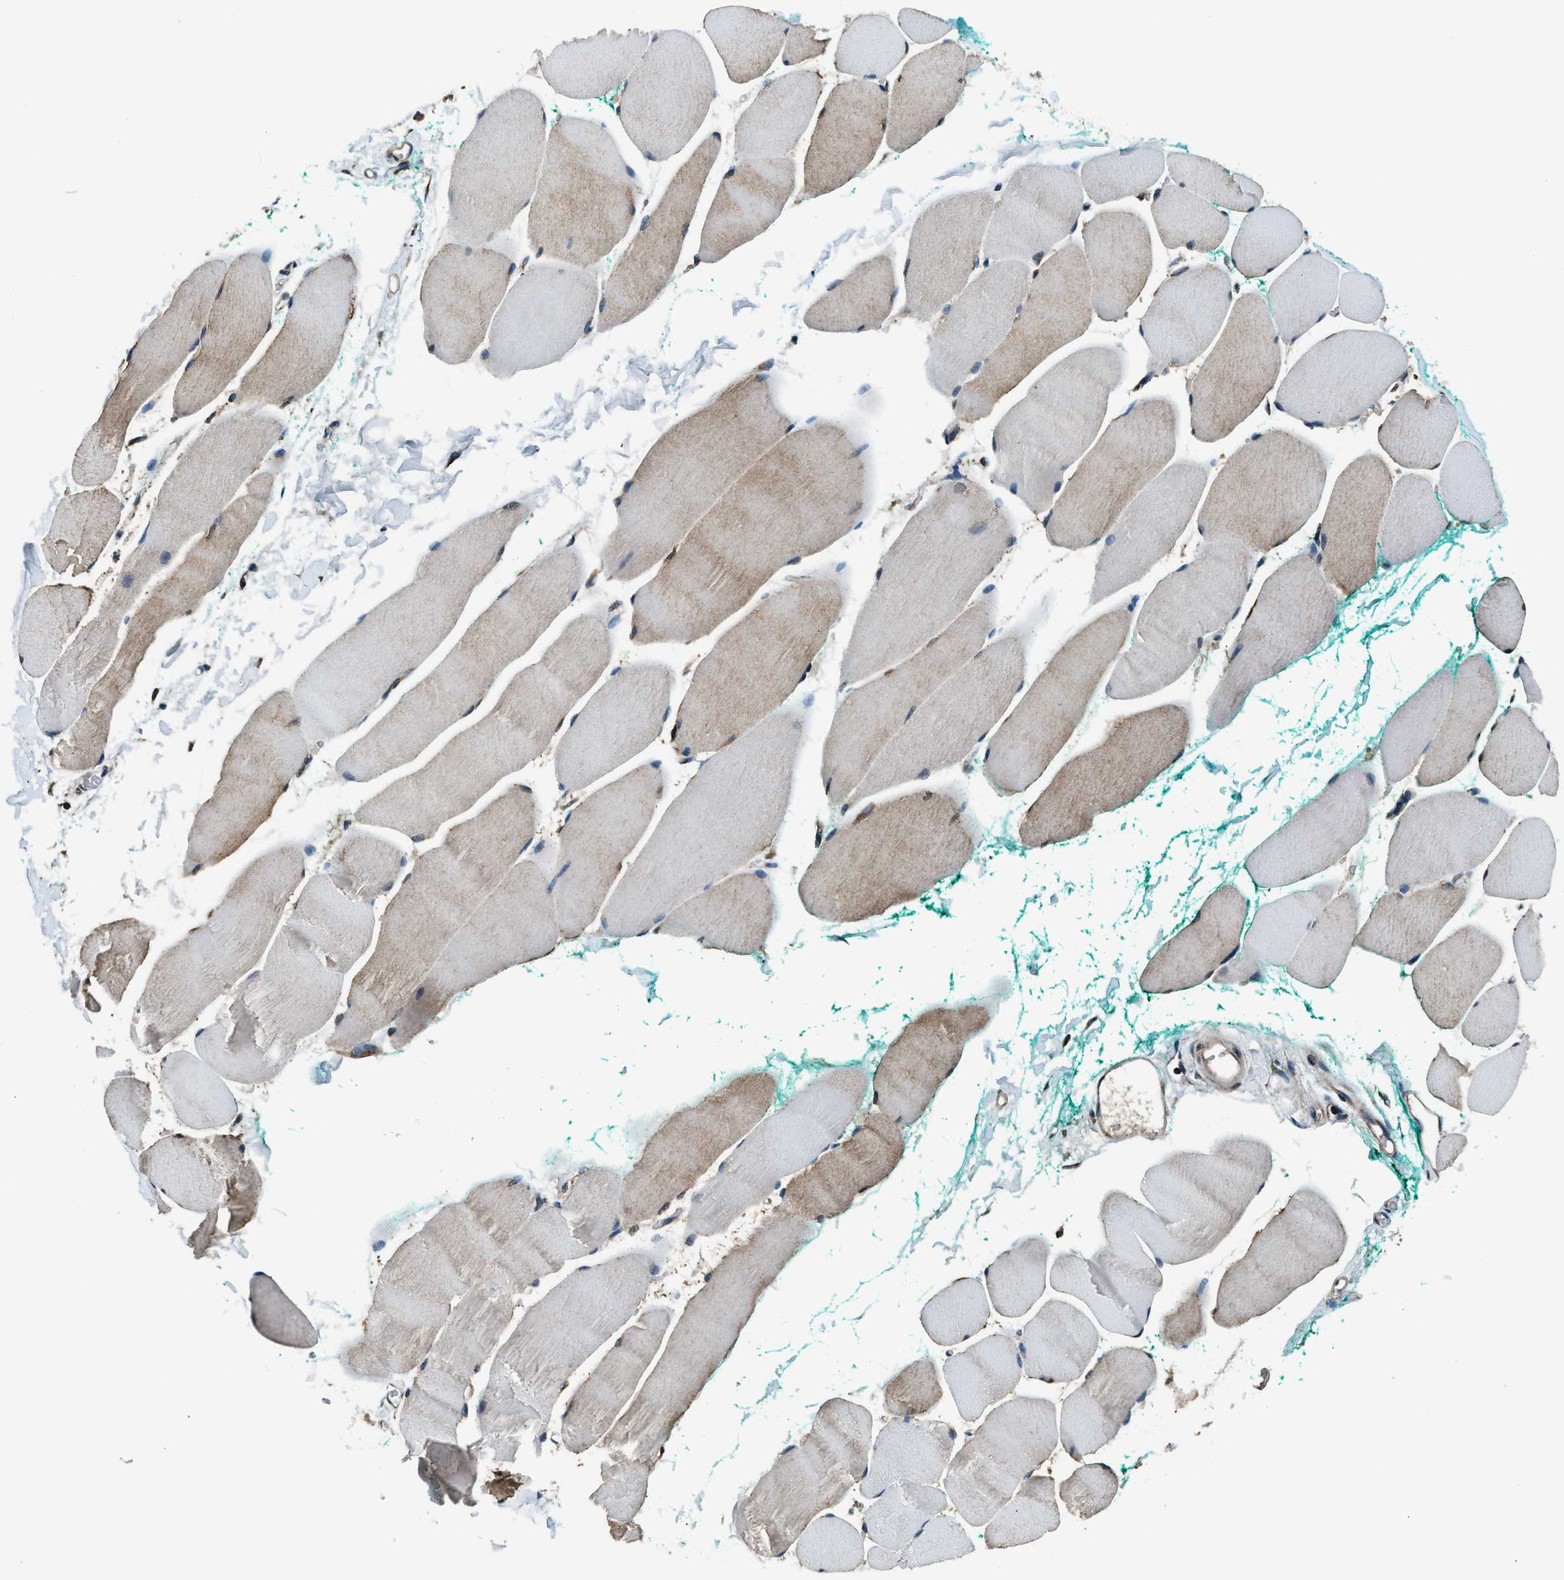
{"staining": {"intensity": "moderate", "quantity": "<25%", "location": "cytoplasmic/membranous"}, "tissue": "skeletal muscle", "cell_type": "Myocytes", "image_type": "normal", "snomed": [{"axis": "morphology", "description": "Normal tissue, NOS"}, {"axis": "morphology", "description": "Squamous cell carcinoma, NOS"}, {"axis": "topography", "description": "Skeletal muscle"}], "caption": "The histopathology image shows staining of normal skeletal muscle, revealing moderate cytoplasmic/membranous protein positivity (brown color) within myocytes. The protein is shown in brown color, while the nuclei are stained blue.", "gene": "ARFGAP2", "patient": {"sex": "male", "age": 51}}